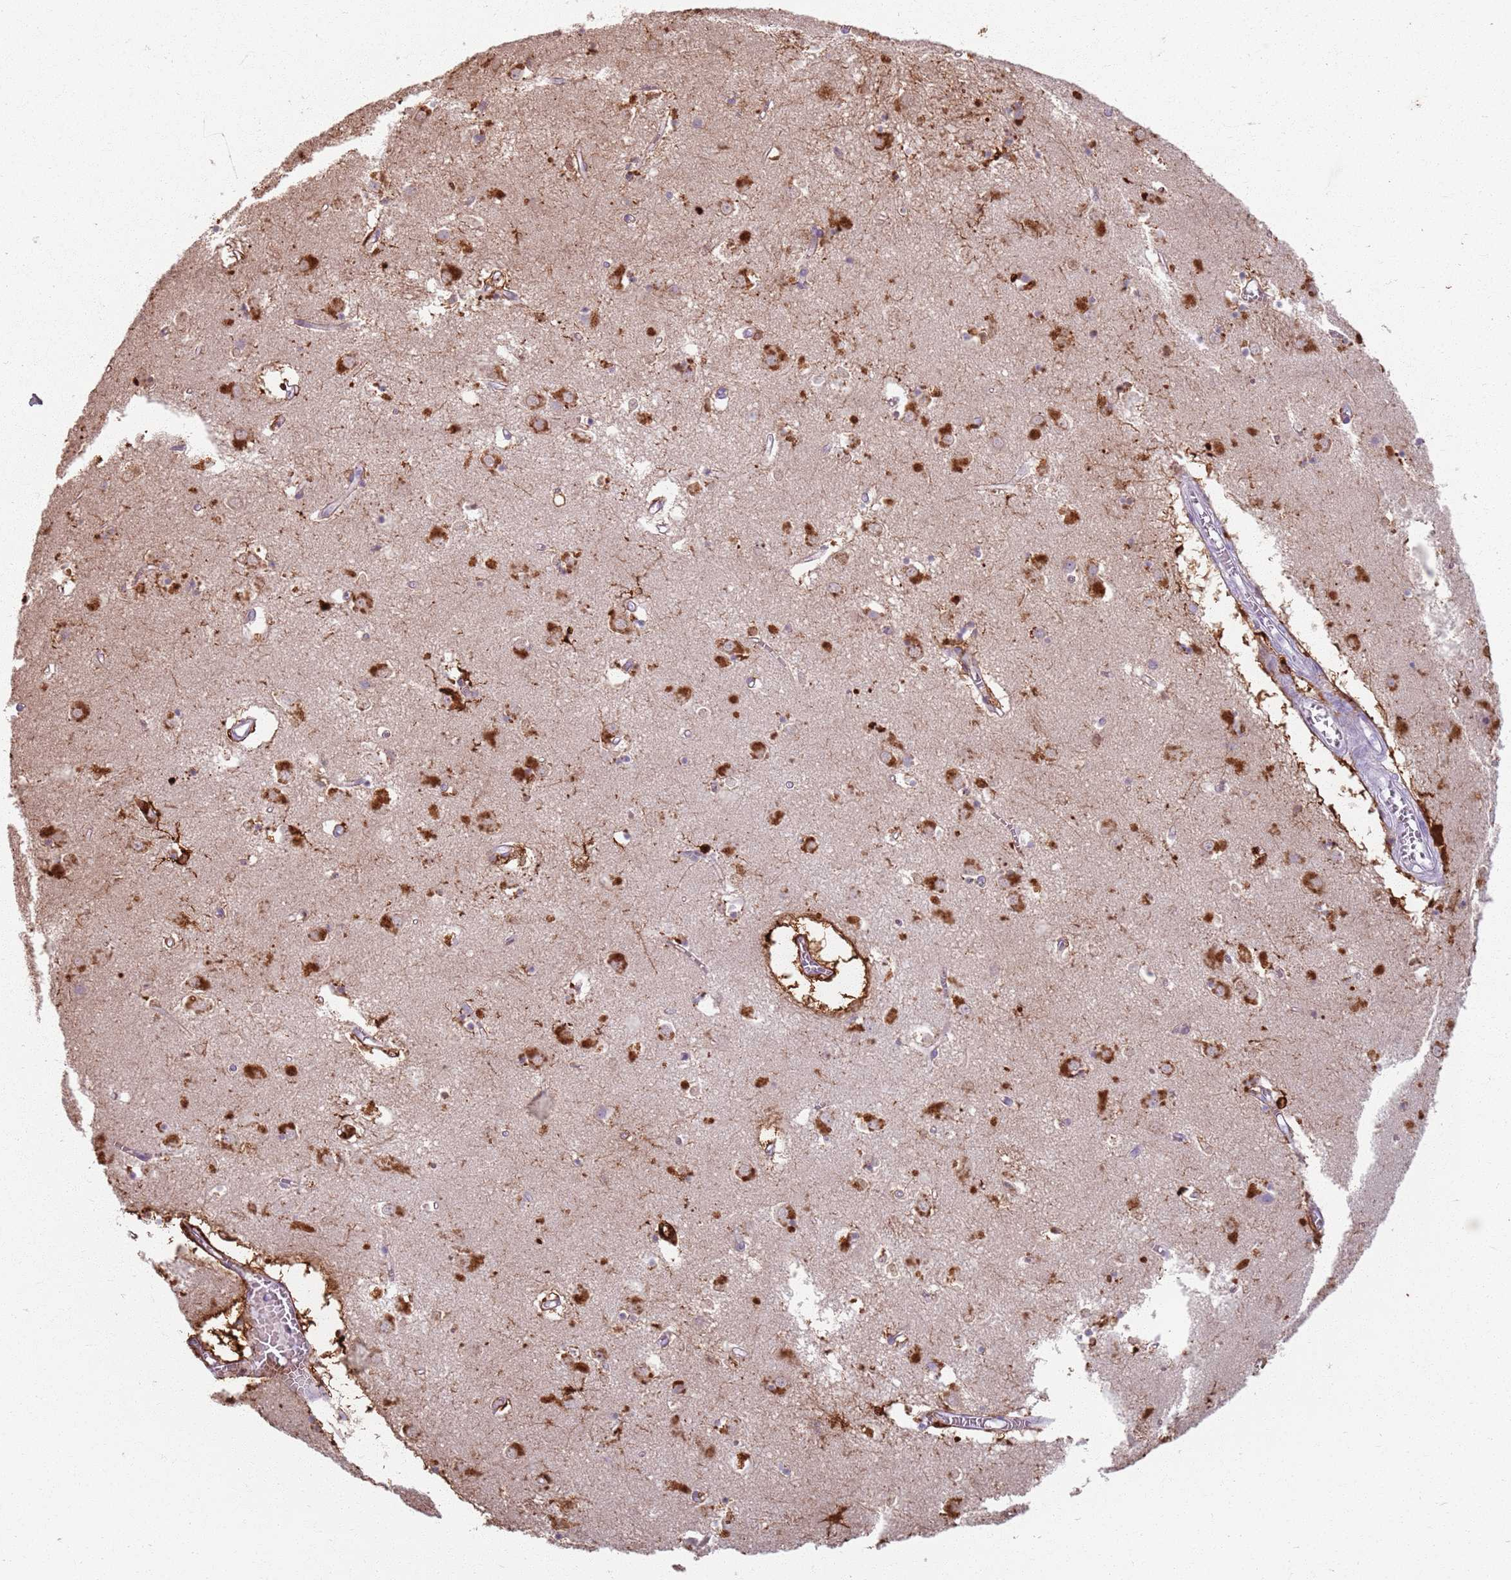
{"staining": {"intensity": "strong", "quantity": "<25%", "location": "cytoplasmic/membranous"}, "tissue": "caudate", "cell_type": "Glial cells", "image_type": "normal", "snomed": [{"axis": "morphology", "description": "Normal tissue, NOS"}, {"axis": "topography", "description": "Lateral ventricle wall"}], "caption": "Benign caudate displays strong cytoplasmic/membranous expression in approximately <25% of glial cells.", "gene": "GDPGP1", "patient": {"sex": "male", "age": 70}}